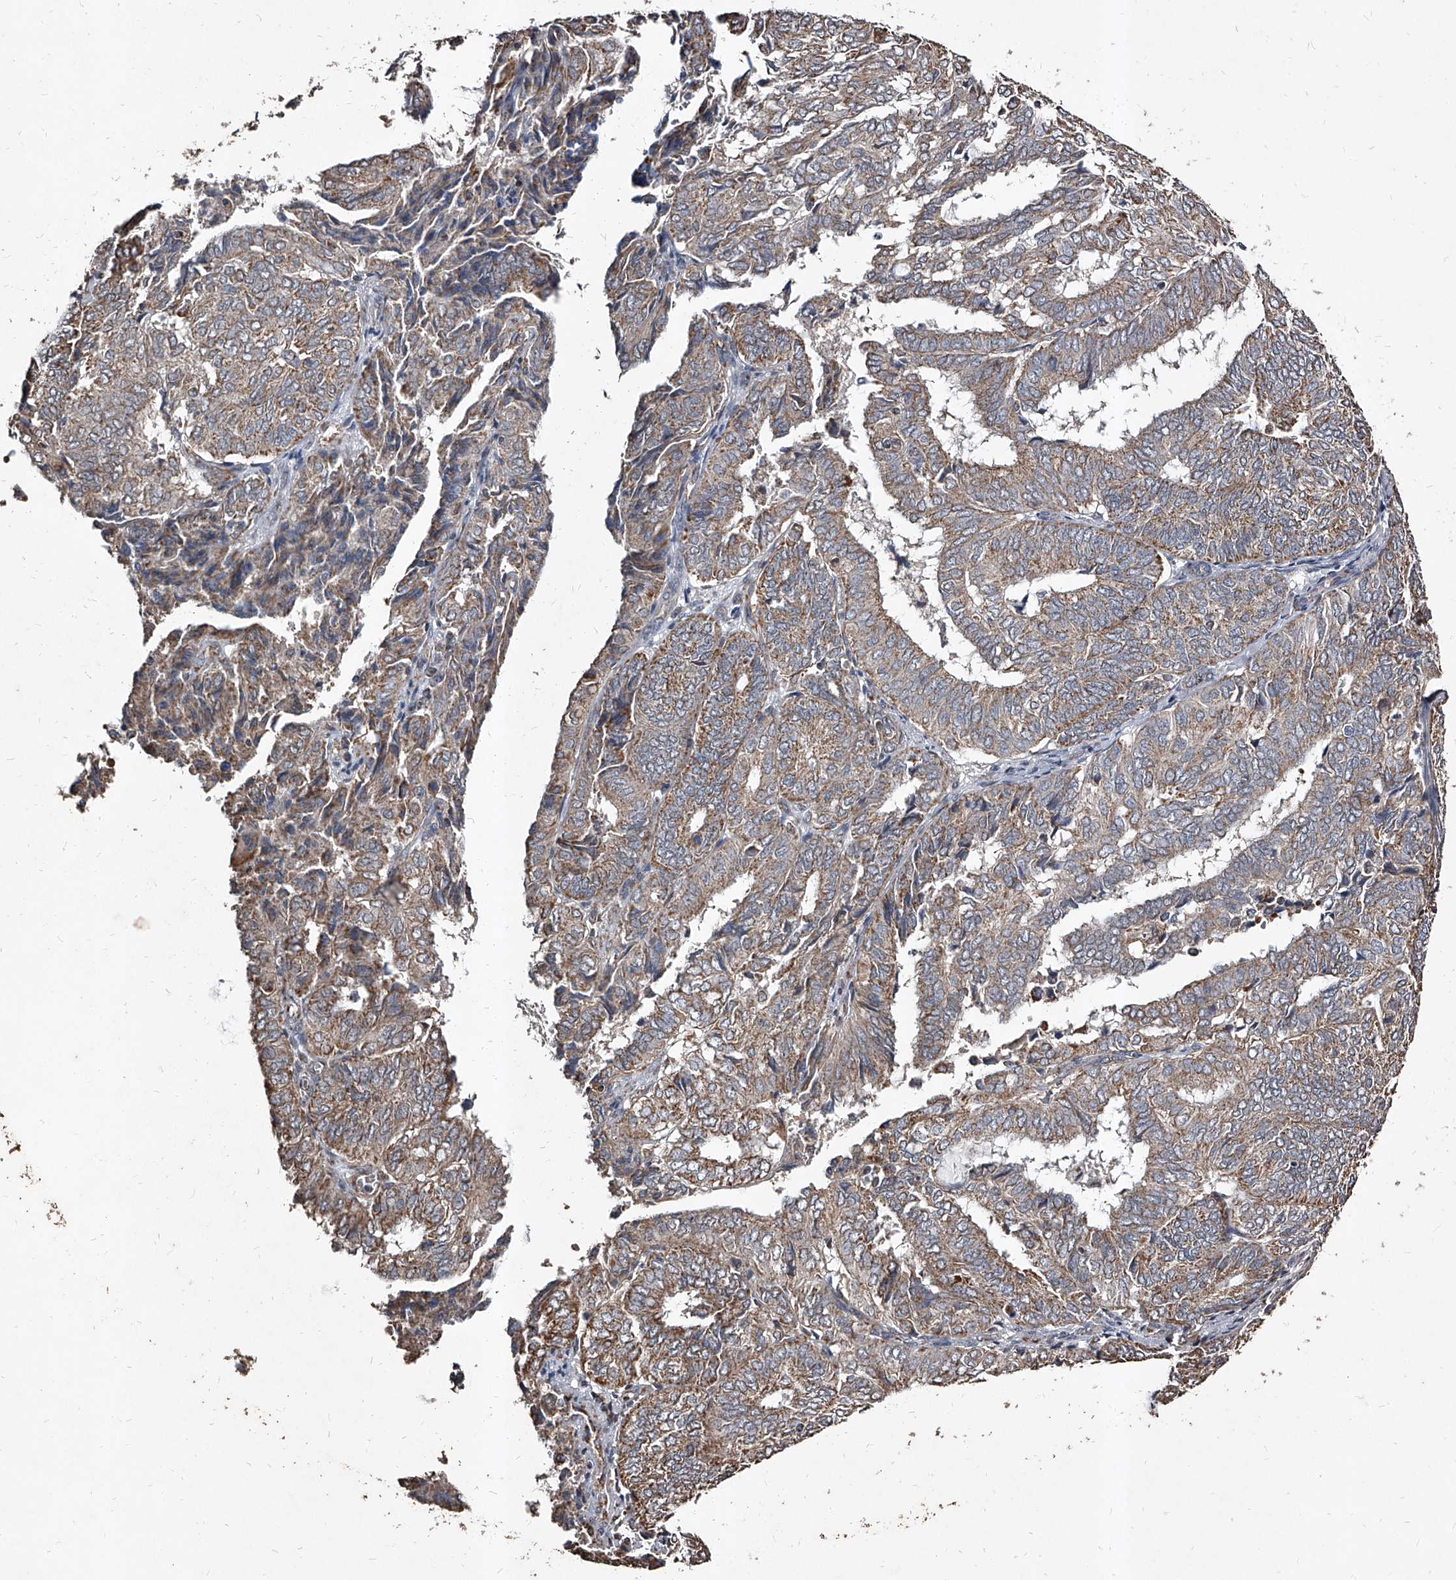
{"staining": {"intensity": "moderate", "quantity": "25%-75%", "location": "cytoplasmic/membranous"}, "tissue": "endometrial cancer", "cell_type": "Tumor cells", "image_type": "cancer", "snomed": [{"axis": "morphology", "description": "Adenocarcinoma, NOS"}, {"axis": "topography", "description": "Uterus"}], "caption": "Endometrial adenocarcinoma stained for a protein displays moderate cytoplasmic/membranous positivity in tumor cells.", "gene": "GPR183", "patient": {"sex": "female", "age": 60}}